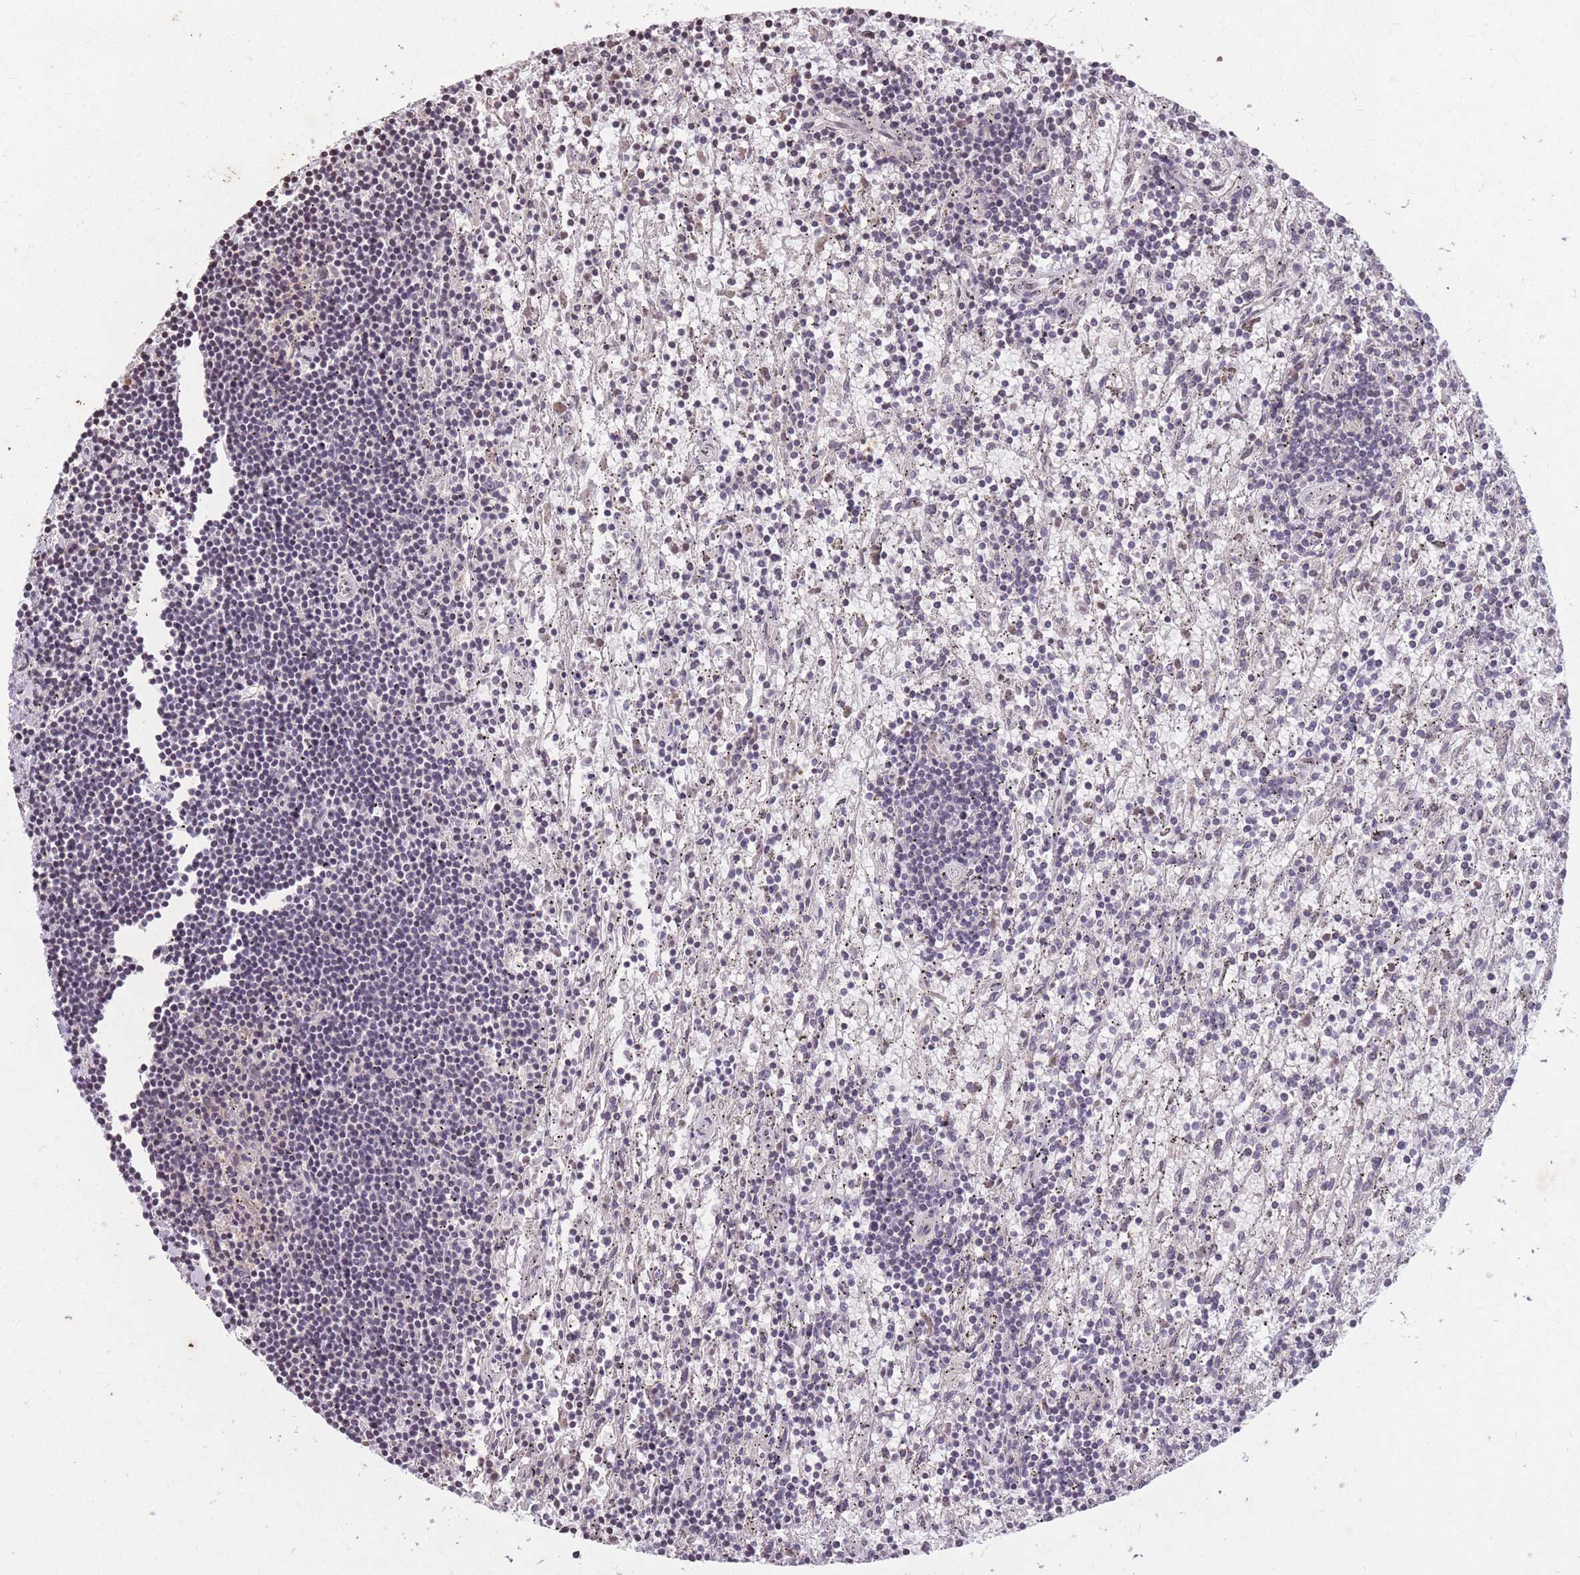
{"staining": {"intensity": "negative", "quantity": "none", "location": "none"}, "tissue": "lymphoma", "cell_type": "Tumor cells", "image_type": "cancer", "snomed": [{"axis": "morphology", "description": "Malignant lymphoma, non-Hodgkin's type, Low grade"}, {"axis": "topography", "description": "Spleen"}], "caption": "A micrograph of malignant lymphoma, non-Hodgkin's type (low-grade) stained for a protein demonstrates no brown staining in tumor cells.", "gene": "GGT5", "patient": {"sex": "male", "age": 76}}